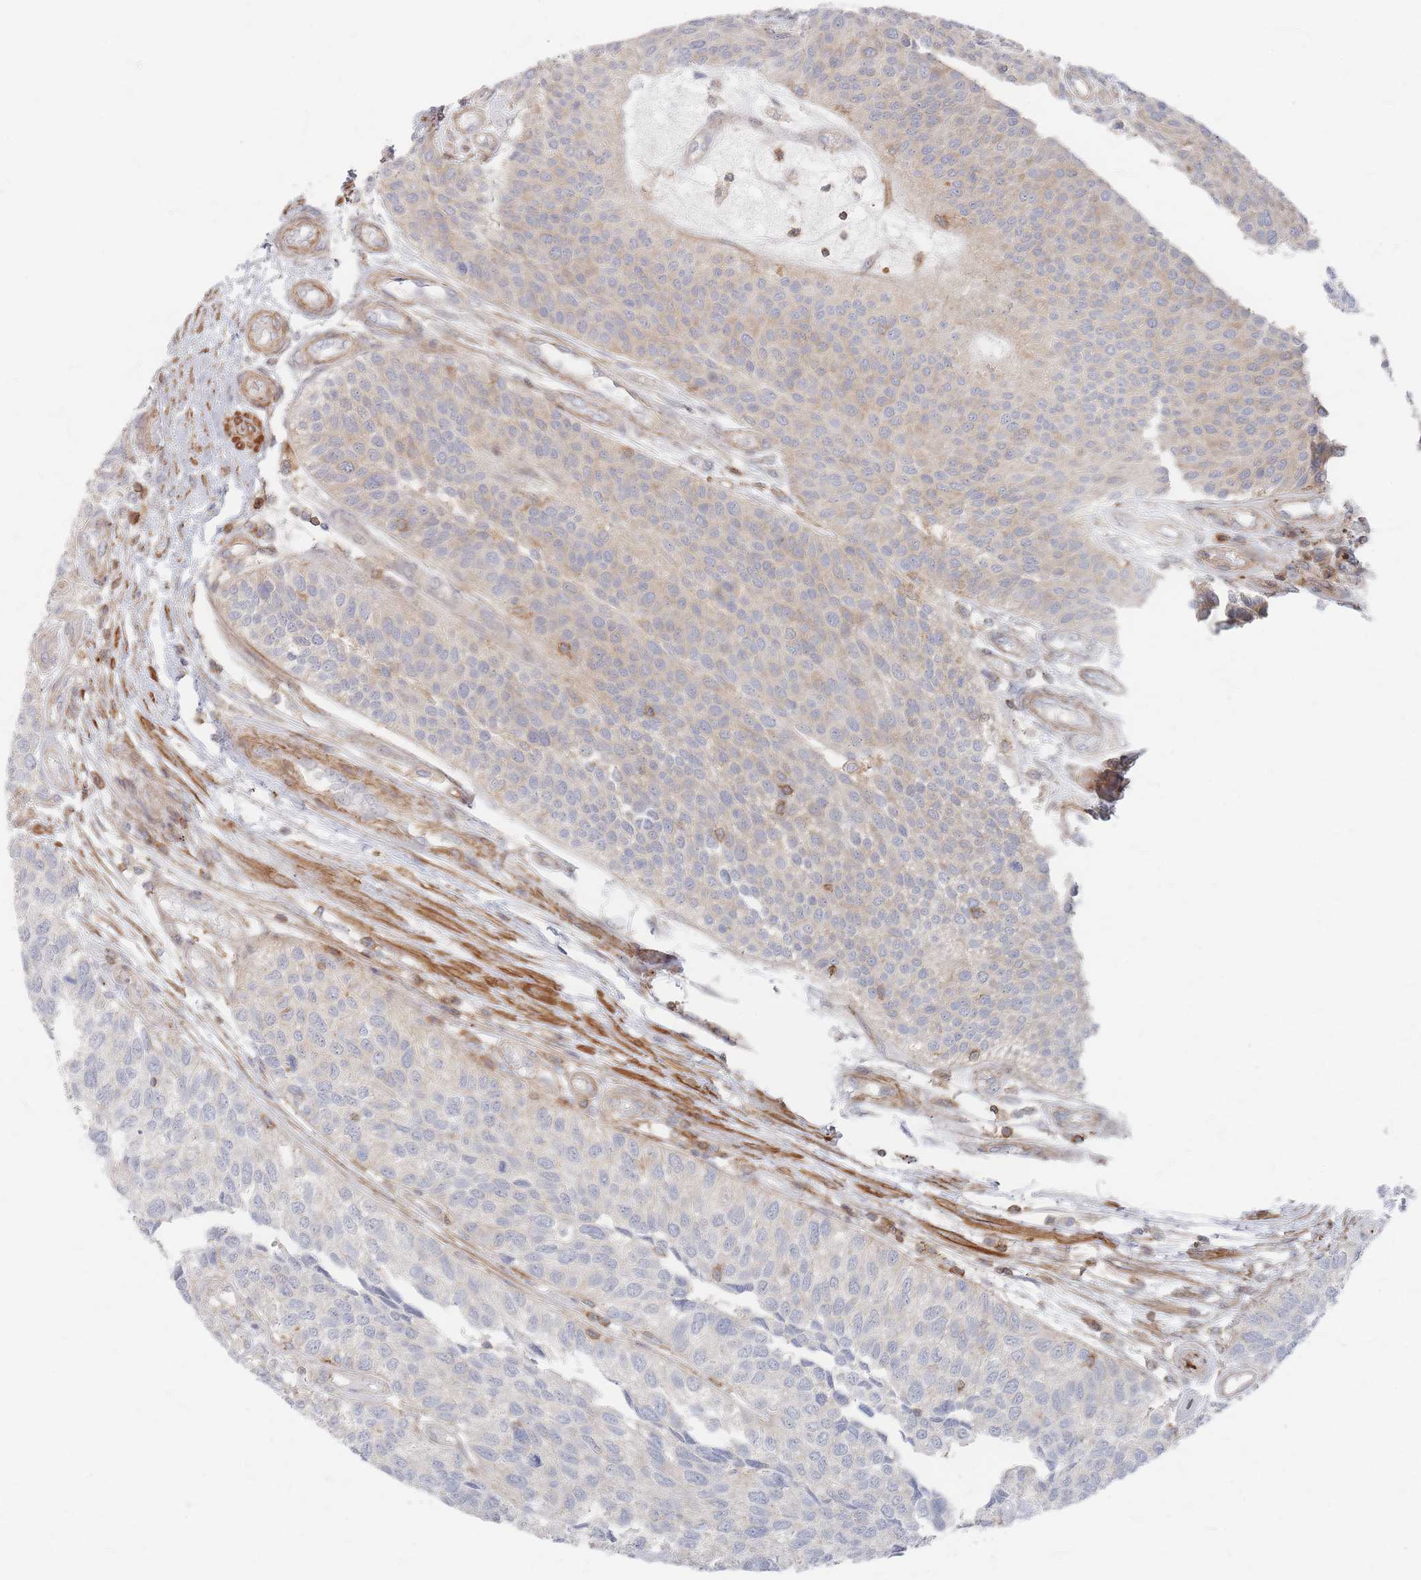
{"staining": {"intensity": "weak", "quantity": "<25%", "location": "cytoplasmic/membranous"}, "tissue": "urothelial cancer", "cell_type": "Tumor cells", "image_type": "cancer", "snomed": [{"axis": "morphology", "description": "Urothelial carcinoma, NOS"}, {"axis": "topography", "description": "Urinary bladder"}], "caption": "Immunohistochemistry (IHC) photomicrograph of neoplastic tissue: human transitional cell carcinoma stained with DAB shows no significant protein positivity in tumor cells. (DAB IHC, high magnification).", "gene": "ZNF852", "patient": {"sex": "male", "age": 55}}